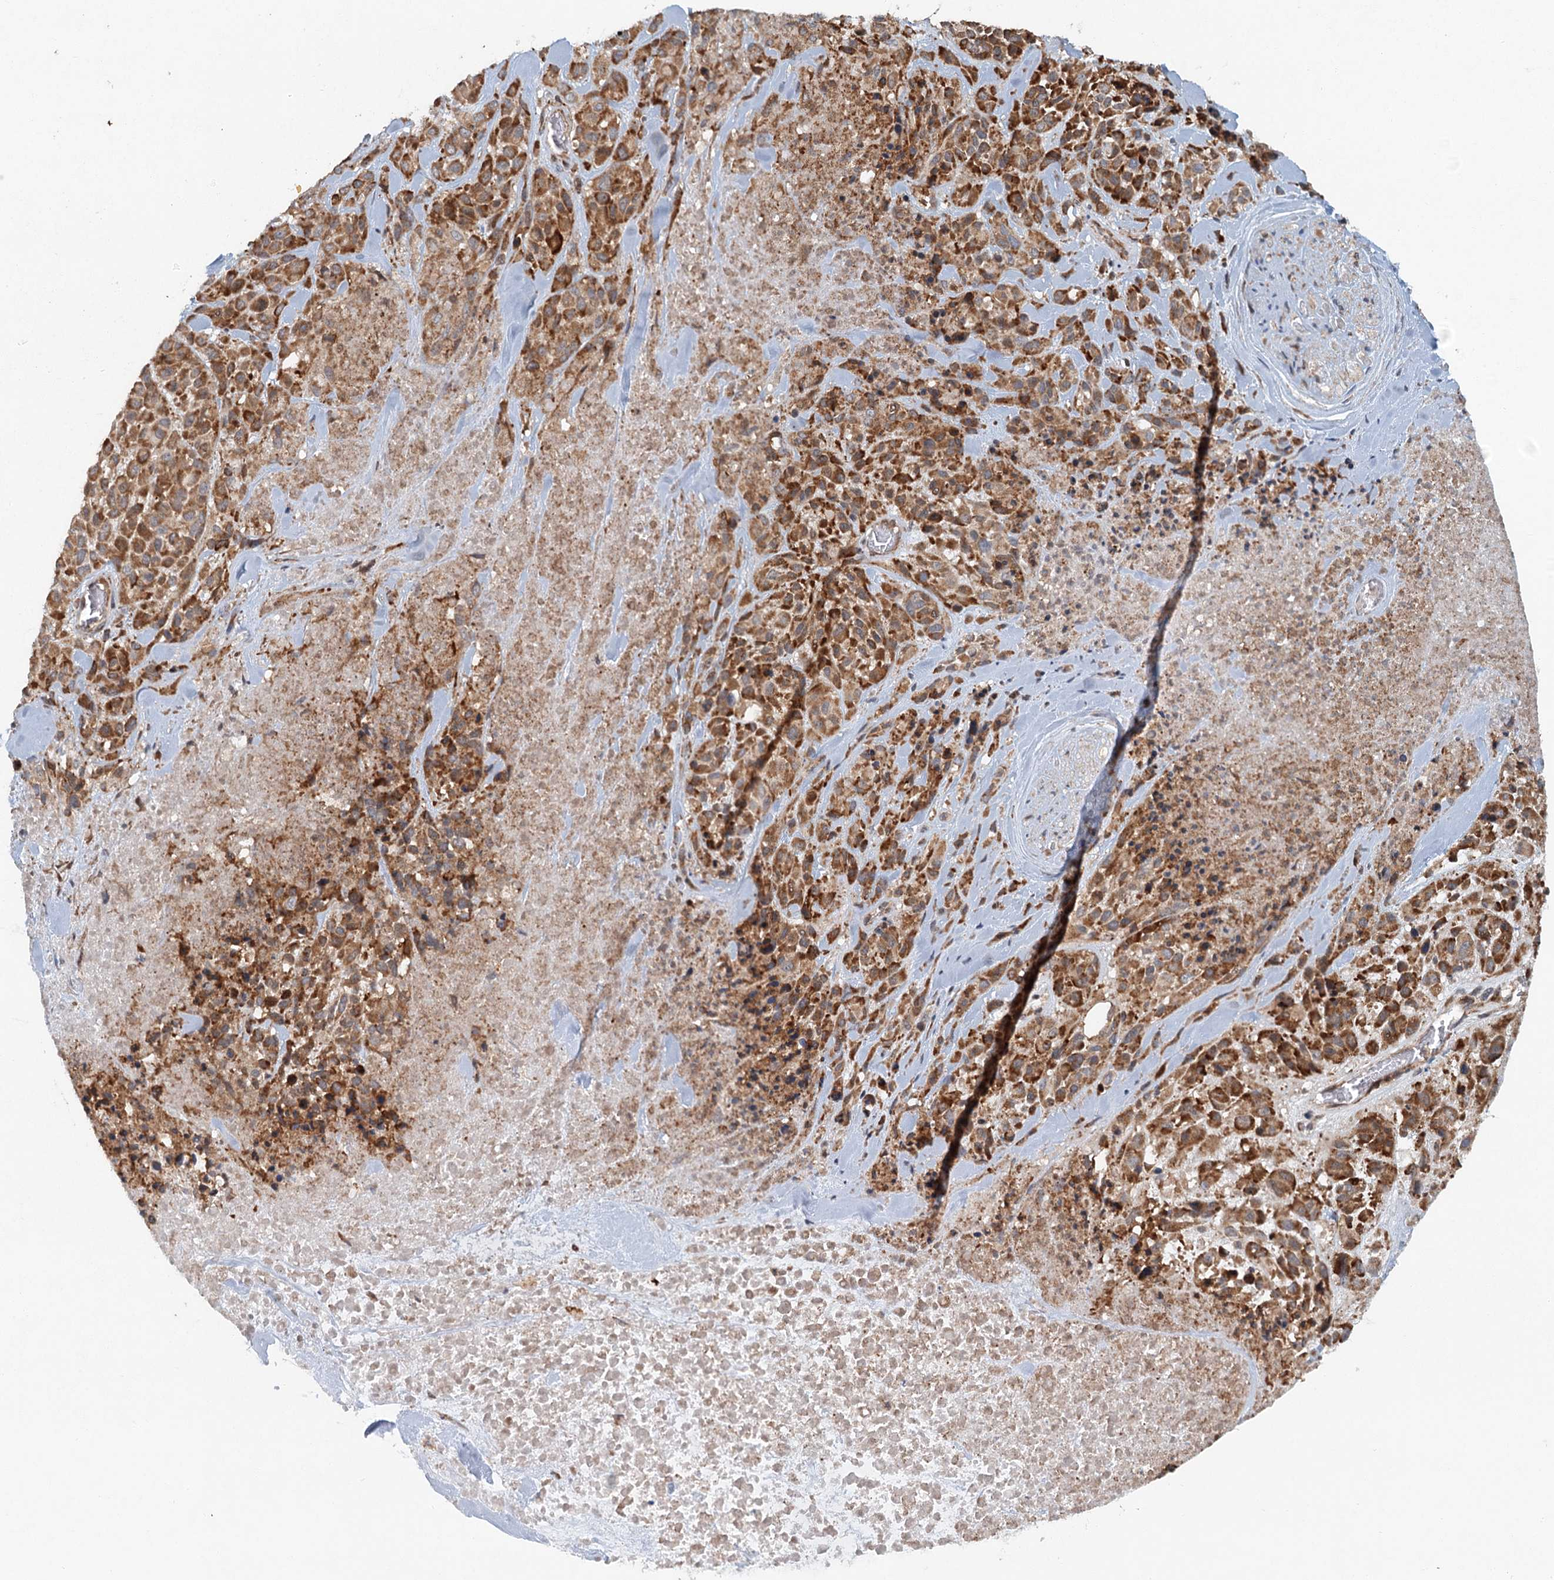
{"staining": {"intensity": "moderate", "quantity": ">75%", "location": "cytoplasmic/membranous"}, "tissue": "melanoma", "cell_type": "Tumor cells", "image_type": "cancer", "snomed": [{"axis": "morphology", "description": "Malignant melanoma, Metastatic site"}, {"axis": "topography", "description": "Skin"}], "caption": "Human malignant melanoma (metastatic site) stained with a brown dye shows moderate cytoplasmic/membranous positive positivity in approximately >75% of tumor cells.", "gene": "SRPX2", "patient": {"sex": "female", "age": 81}}